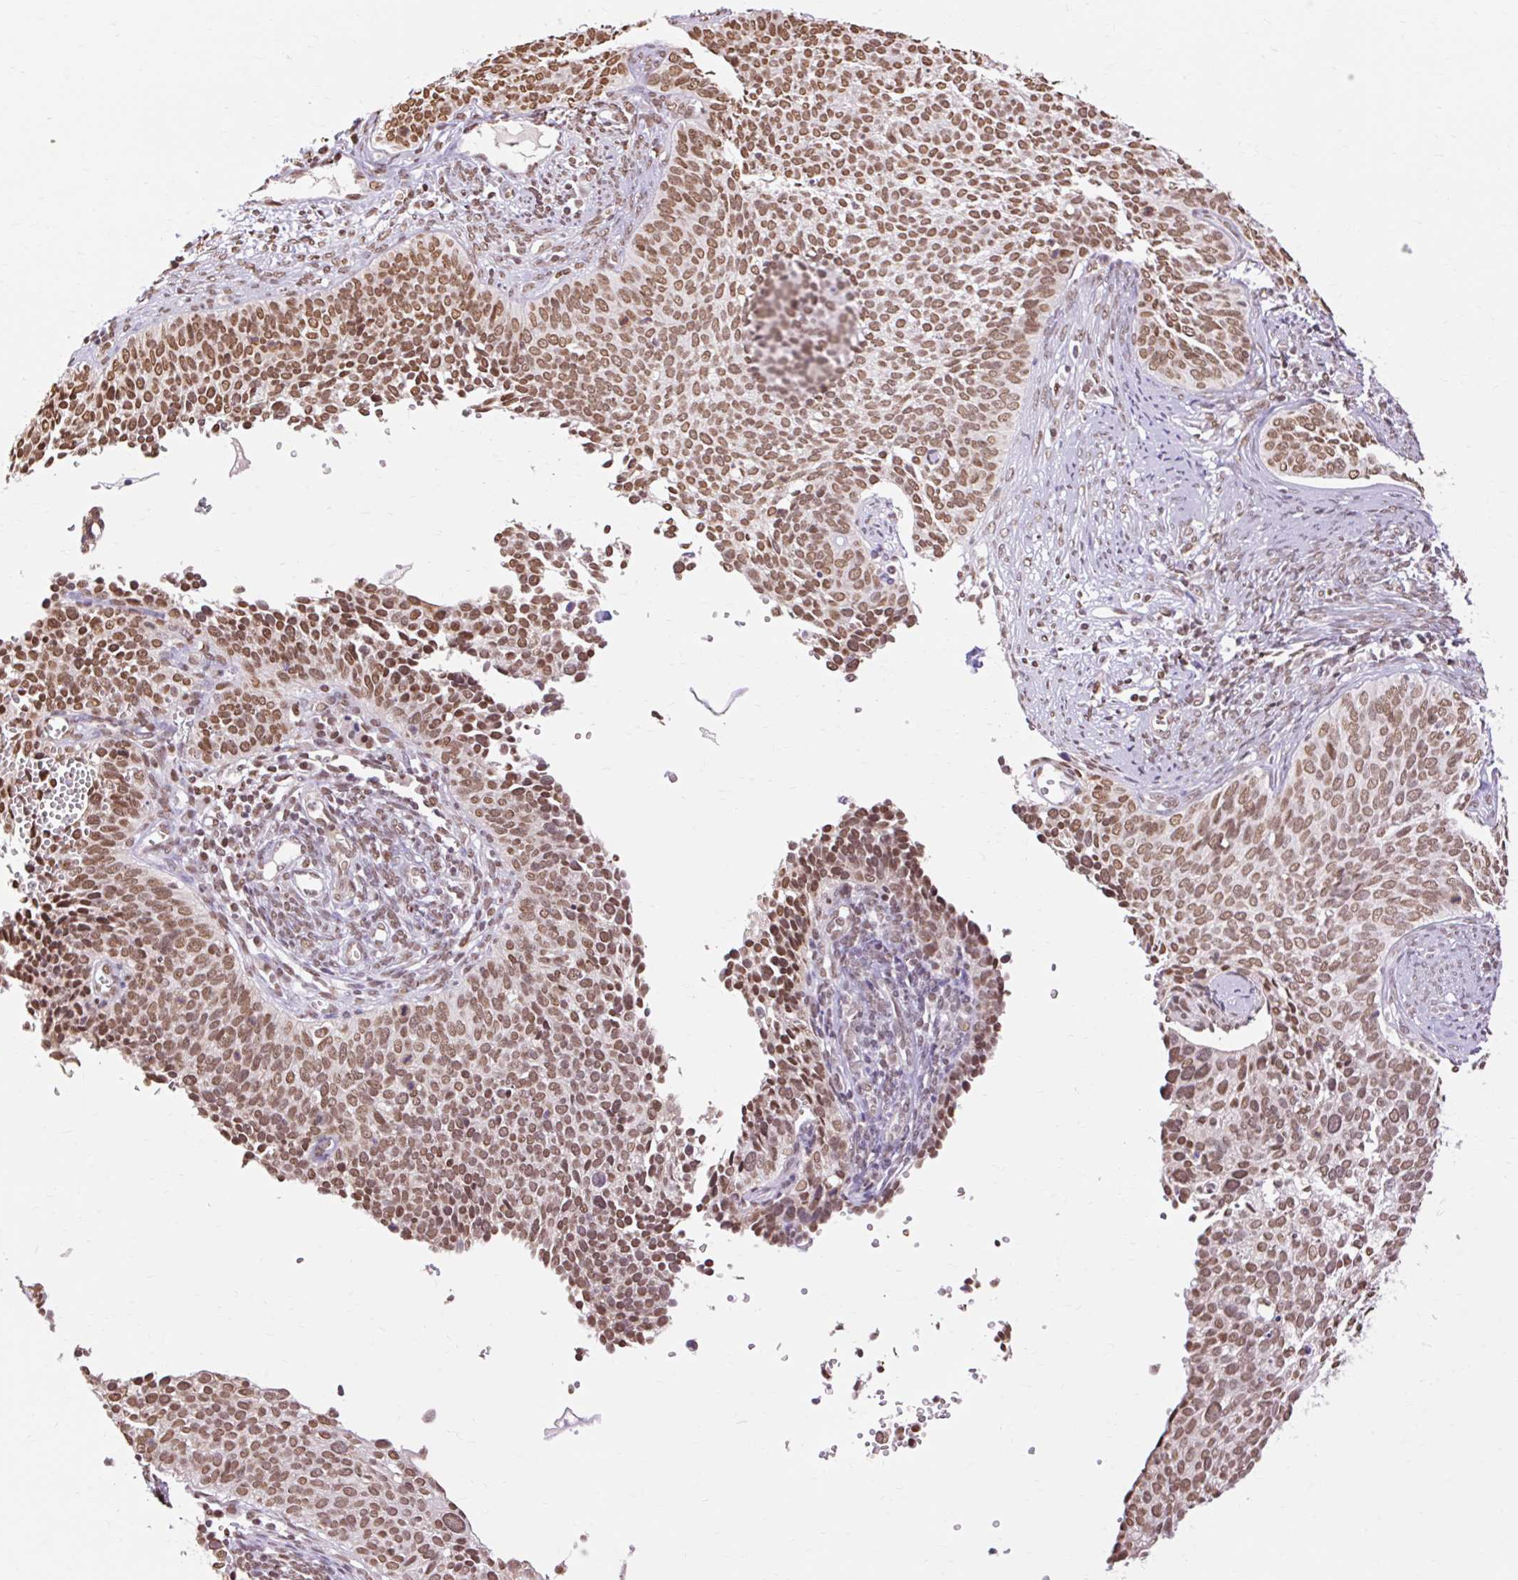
{"staining": {"intensity": "moderate", "quantity": ">75%", "location": "nuclear"}, "tissue": "cervical cancer", "cell_type": "Tumor cells", "image_type": "cancer", "snomed": [{"axis": "morphology", "description": "Squamous cell carcinoma, NOS"}, {"axis": "topography", "description": "Cervix"}], "caption": "Protein staining demonstrates moderate nuclear positivity in about >75% of tumor cells in cervical squamous cell carcinoma. The staining was performed using DAB (3,3'-diaminobenzidine), with brown indicating positive protein expression. Nuclei are stained blue with hematoxylin.", "gene": "NPIPB12", "patient": {"sex": "female", "age": 34}}